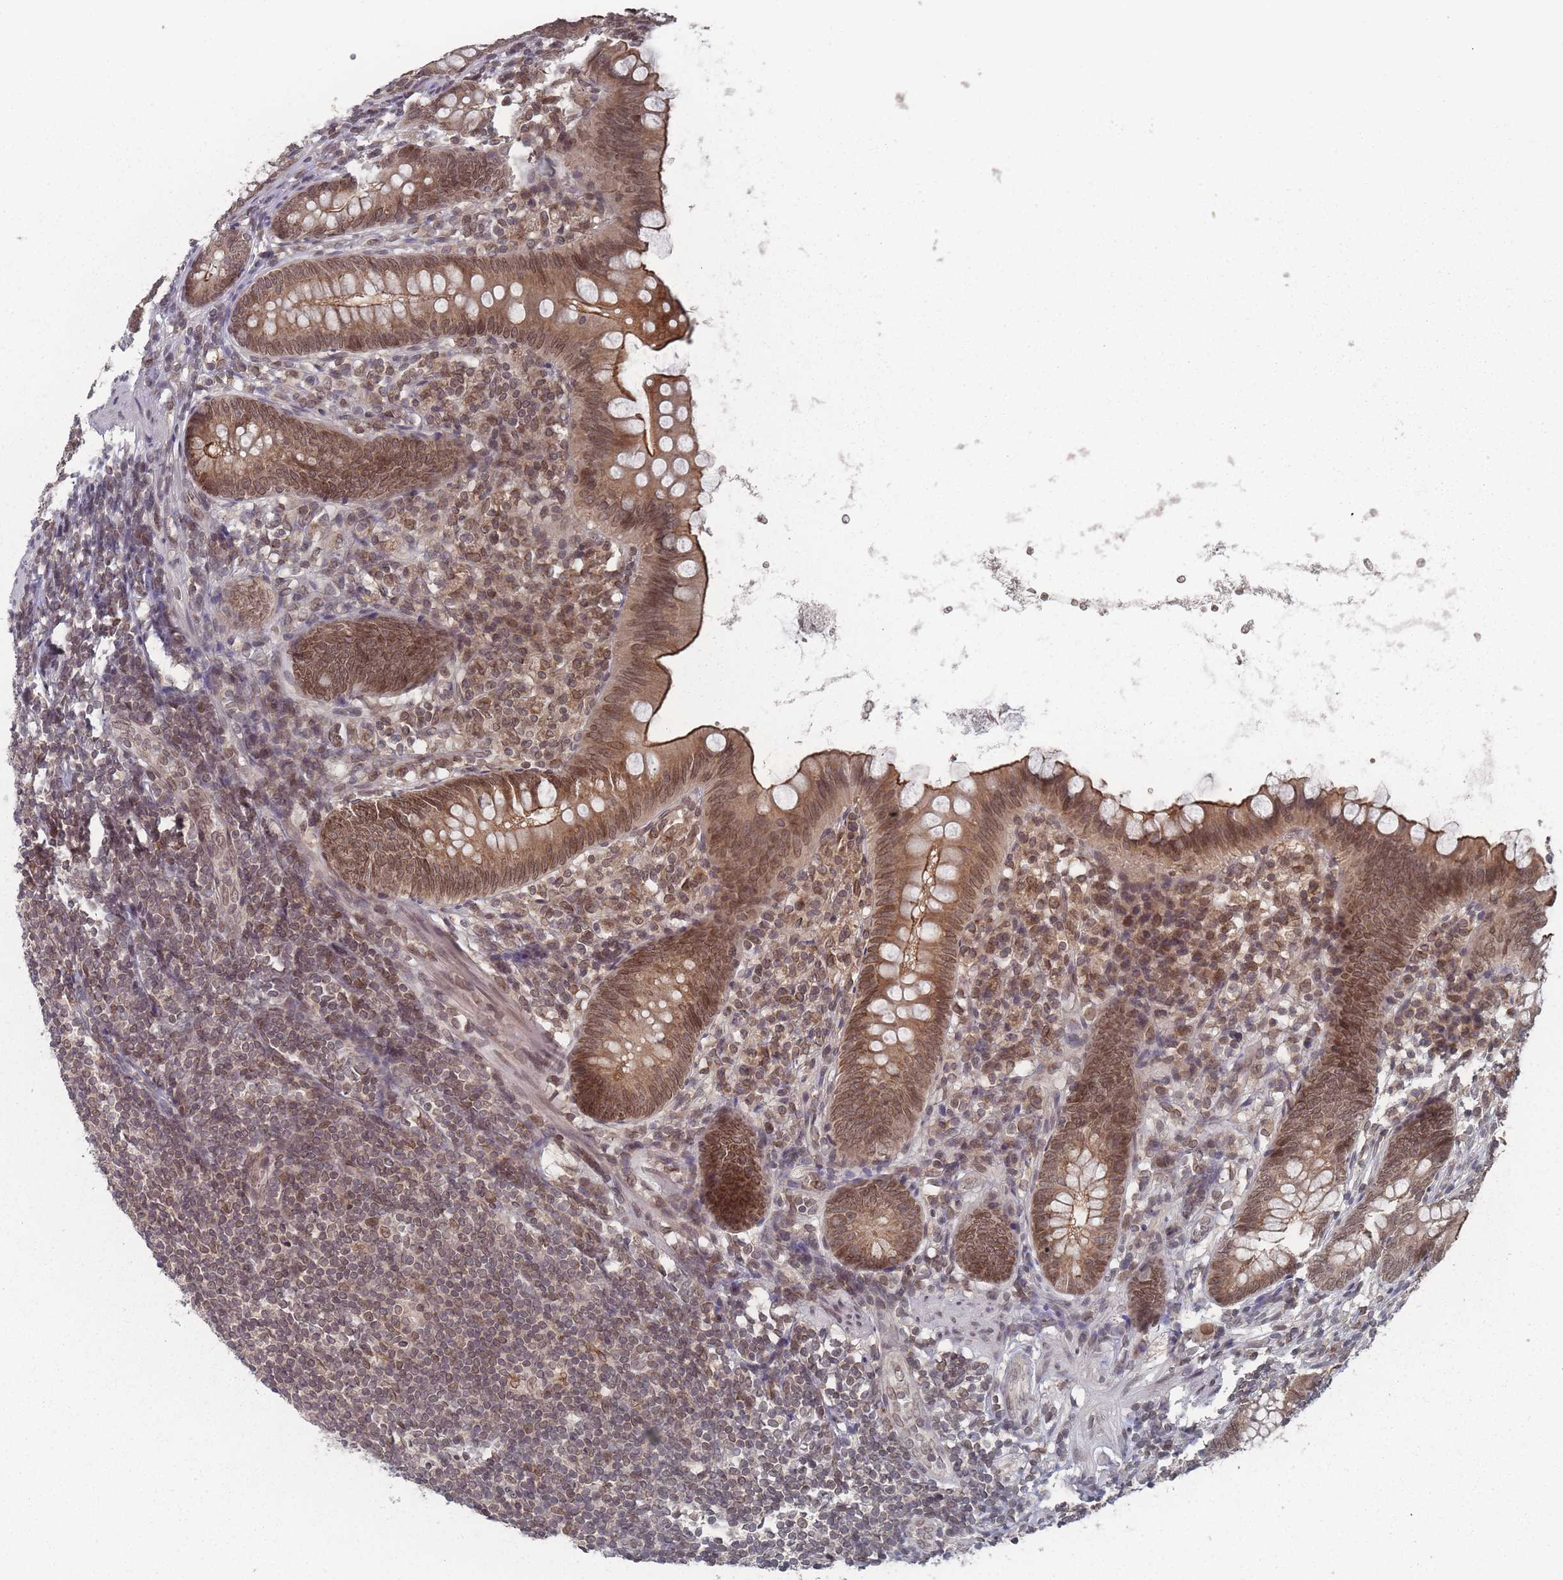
{"staining": {"intensity": "moderate", "quantity": ">75%", "location": "cytoplasmic/membranous,nuclear"}, "tissue": "appendix", "cell_type": "Glandular cells", "image_type": "normal", "snomed": [{"axis": "morphology", "description": "Normal tissue, NOS"}, {"axis": "topography", "description": "Appendix"}], "caption": "Immunohistochemical staining of benign human appendix shows medium levels of moderate cytoplasmic/membranous,nuclear staining in about >75% of glandular cells. (brown staining indicates protein expression, while blue staining denotes nuclei).", "gene": "TBC1D25", "patient": {"sex": "female", "age": 62}}